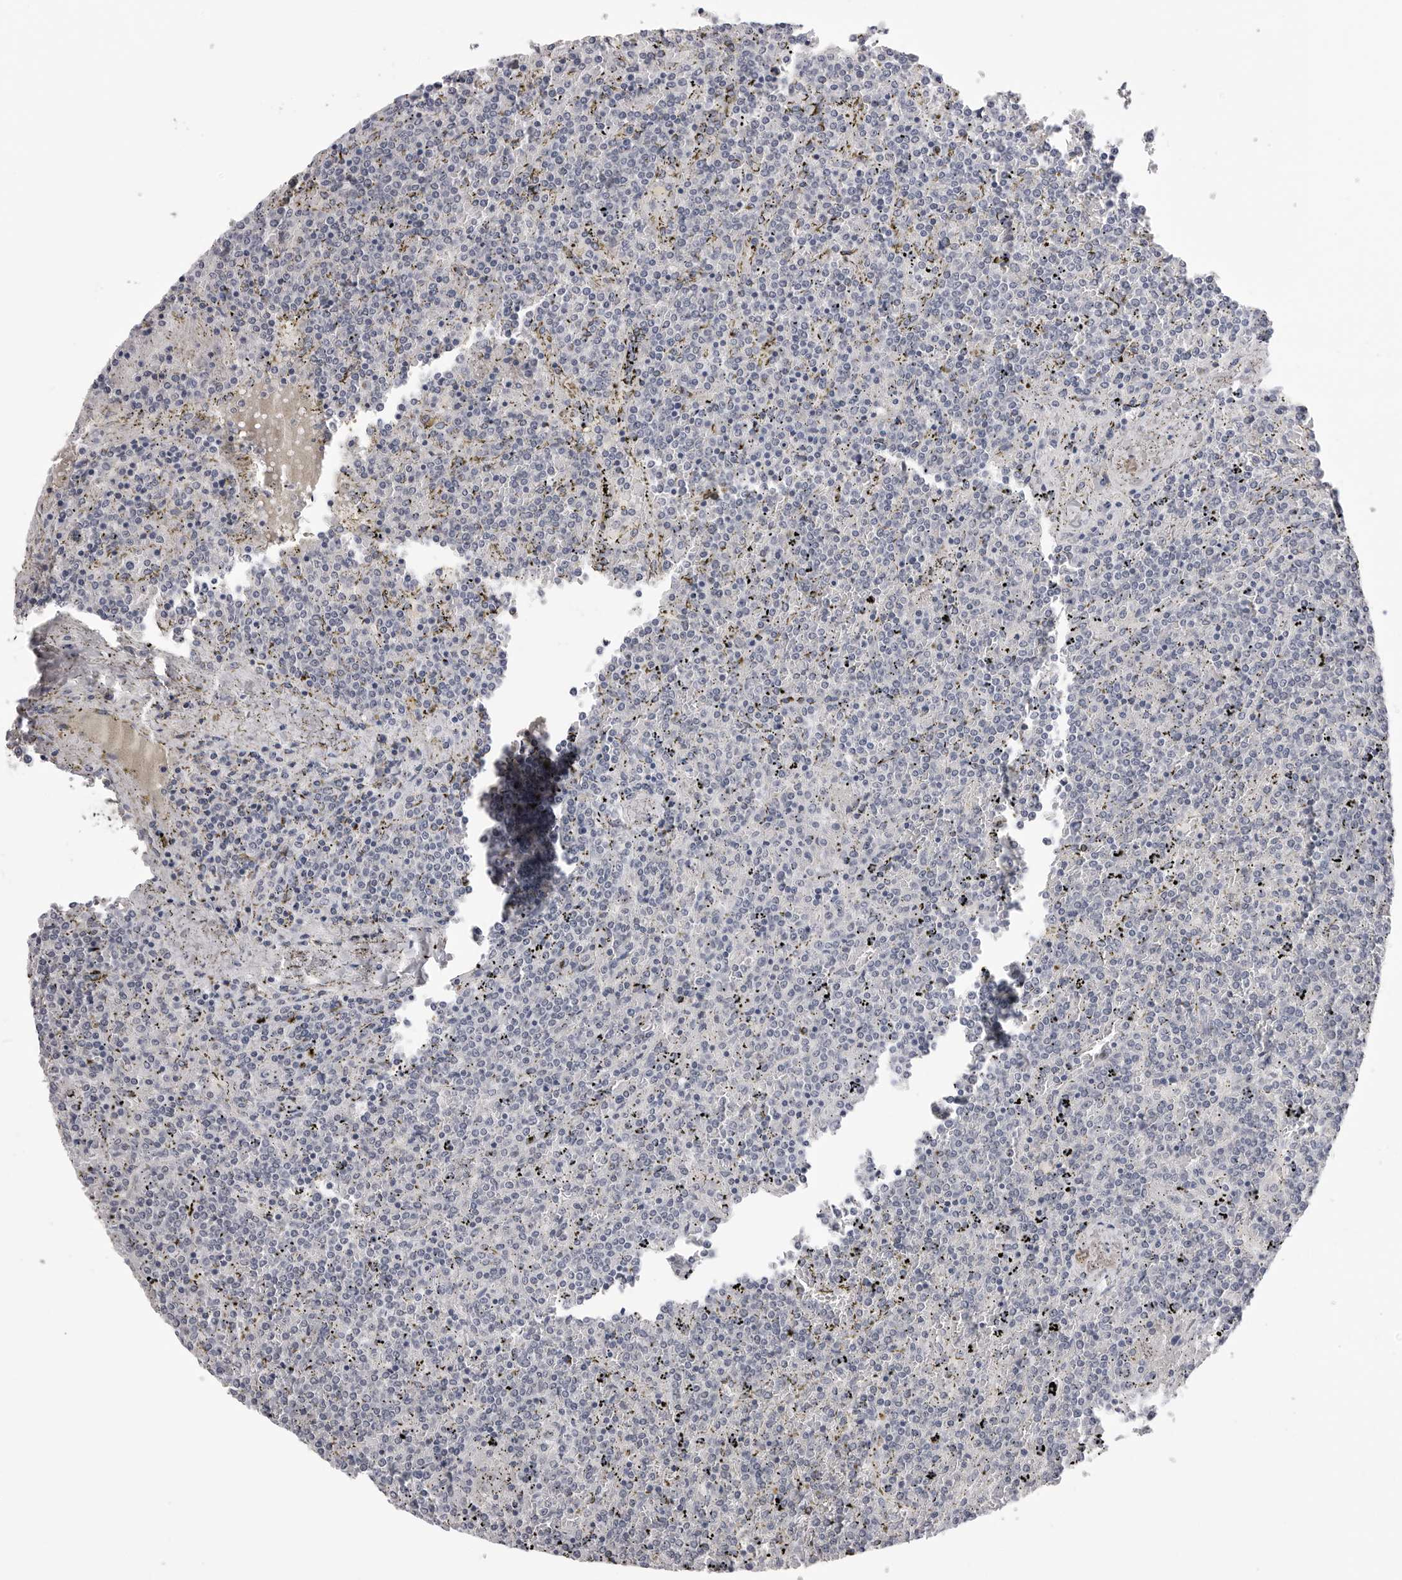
{"staining": {"intensity": "negative", "quantity": "none", "location": "none"}, "tissue": "lymphoma", "cell_type": "Tumor cells", "image_type": "cancer", "snomed": [{"axis": "morphology", "description": "Malignant lymphoma, non-Hodgkin's type, Low grade"}, {"axis": "topography", "description": "Spleen"}], "caption": "DAB immunohistochemical staining of human lymphoma displays no significant expression in tumor cells. The staining is performed using DAB (3,3'-diaminobenzidine) brown chromogen with nuclei counter-stained in using hematoxylin.", "gene": "DLGAP3", "patient": {"sex": "female", "age": 19}}